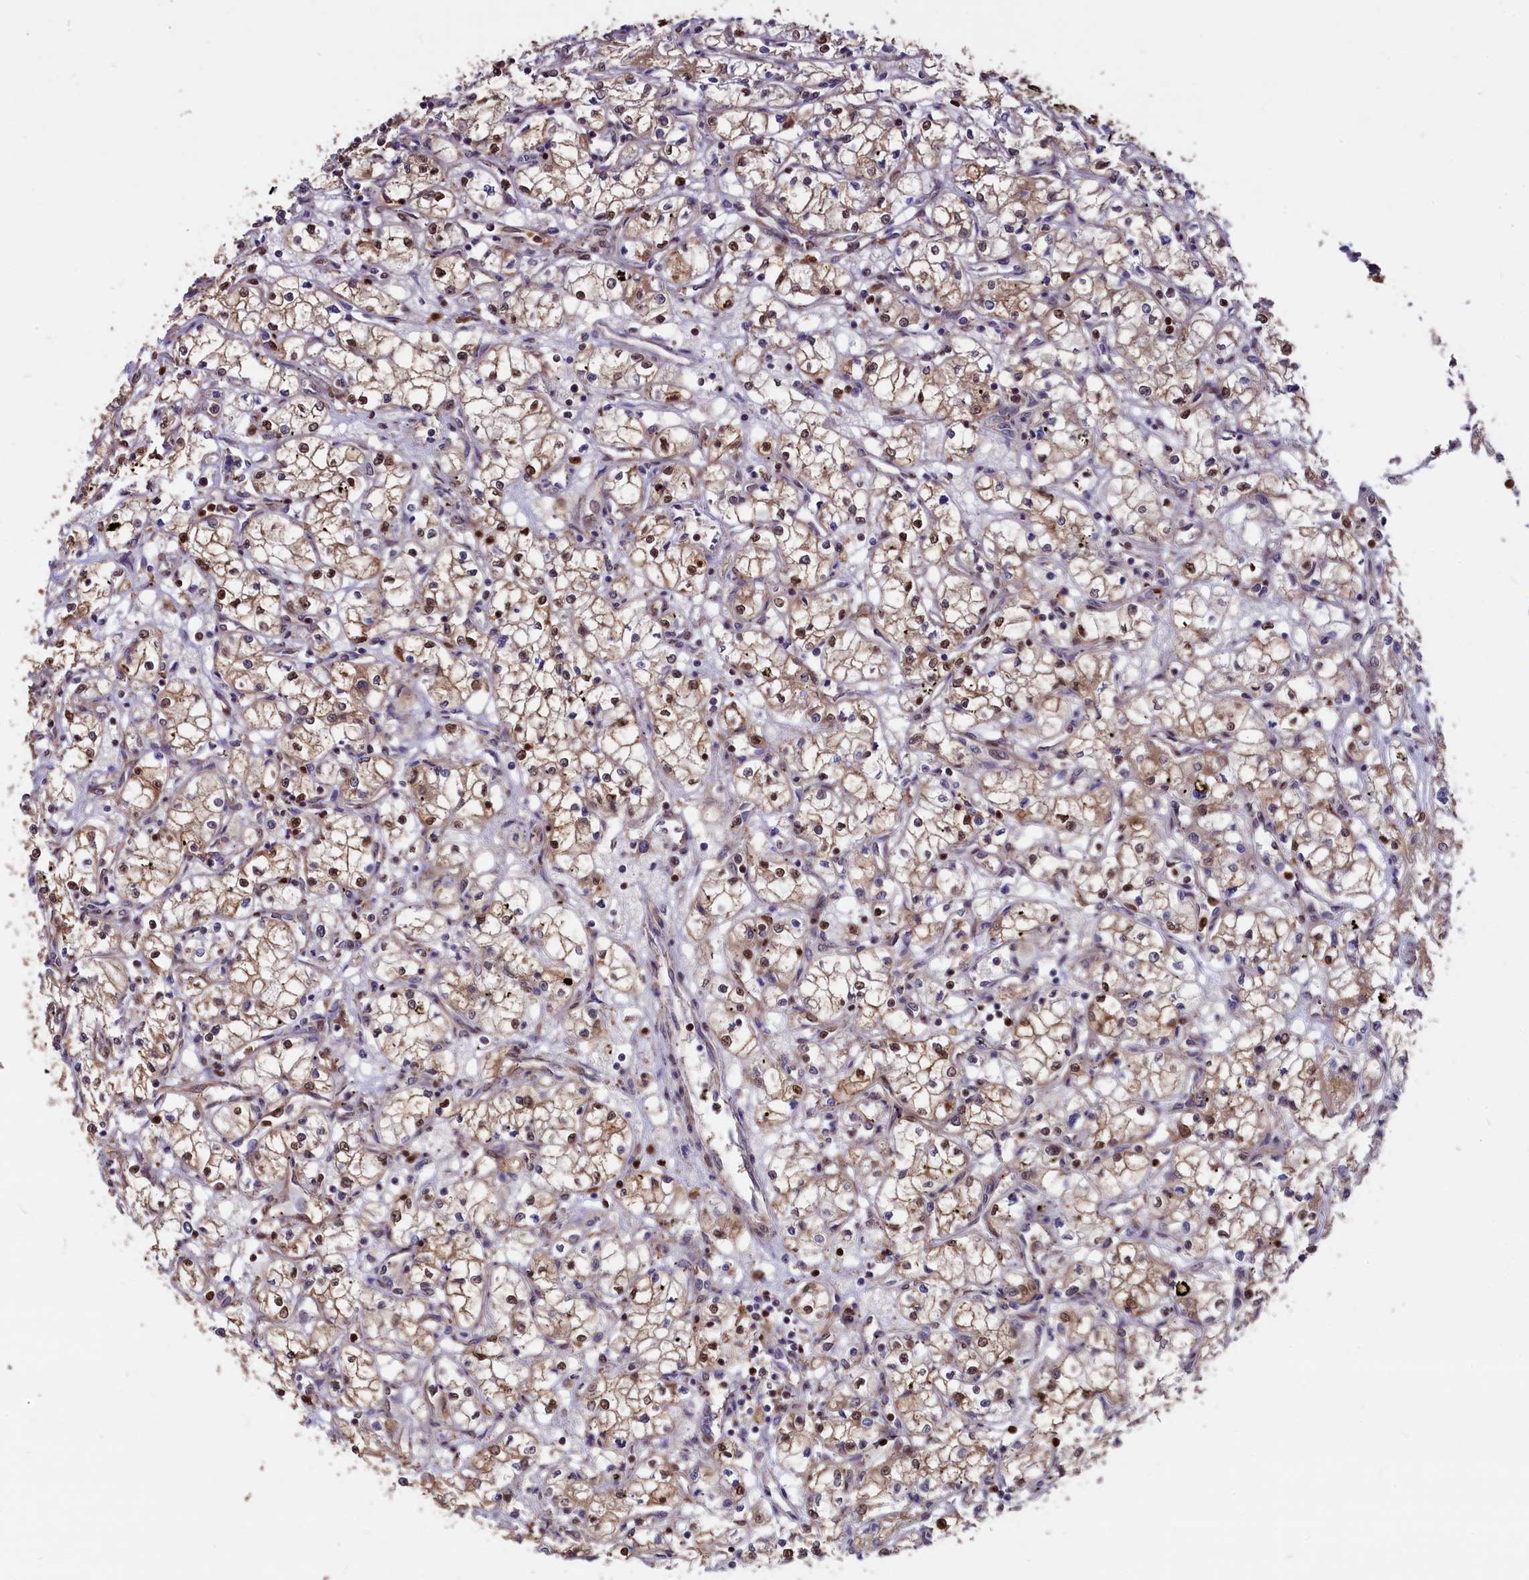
{"staining": {"intensity": "moderate", "quantity": "<25%", "location": "cytoplasmic/membranous,nuclear"}, "tissue": "renal cancer", "cell_type": "Tumor cells", "image_type": "cancer", "snomed": [{"axis": "morphology", "description": "Adenocarcinoma, NOS"}, {"axis": "topography", "description": "Kidney"}], "caption": "Brown immunohistochemical staining in human renal cancer (adenocarcinoma) reveals moderate cytoplasmic/membranous and nuclear expression in about <25% of tumor cells.", "gene": "ADRM1", "patient": {"sex": "male", "age": 59}}